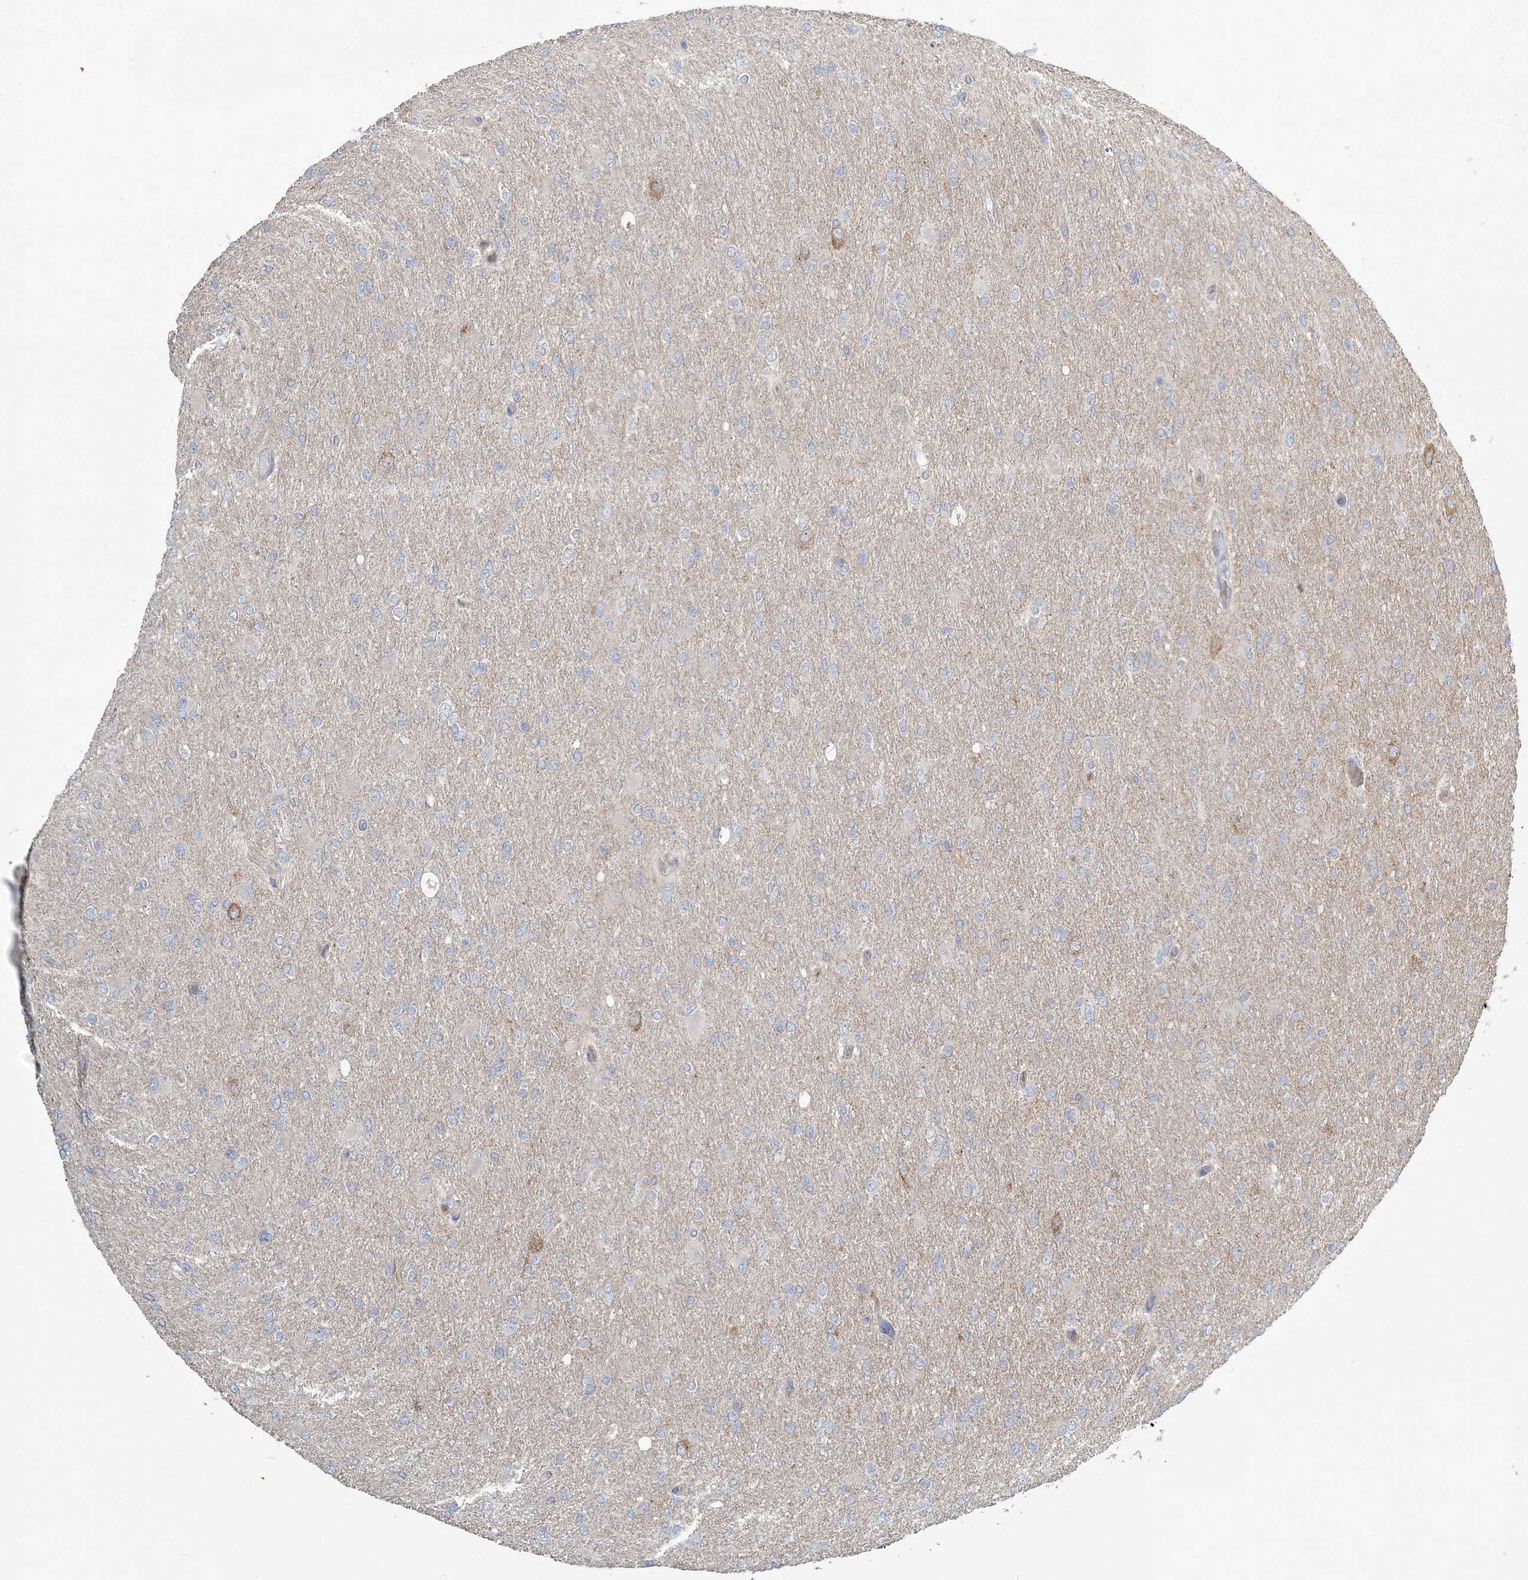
{"staining": {"intensity": "negative", "quantity": "none", "location": "none"}, "tissue": "glioma", "cell_type": "Tumor cells", "image_type": "cancer", "snomed": [{"axis": "morphology", "description": "Glioma, malignant, High grade"}, {"axis": "topography", "description": "Cerebral cortex"}], "caption": "The image displays no significant staining in tumor cells of glioma.", "gene": "SLC4A10", "patient": {"sex": "female", "age": 36}}